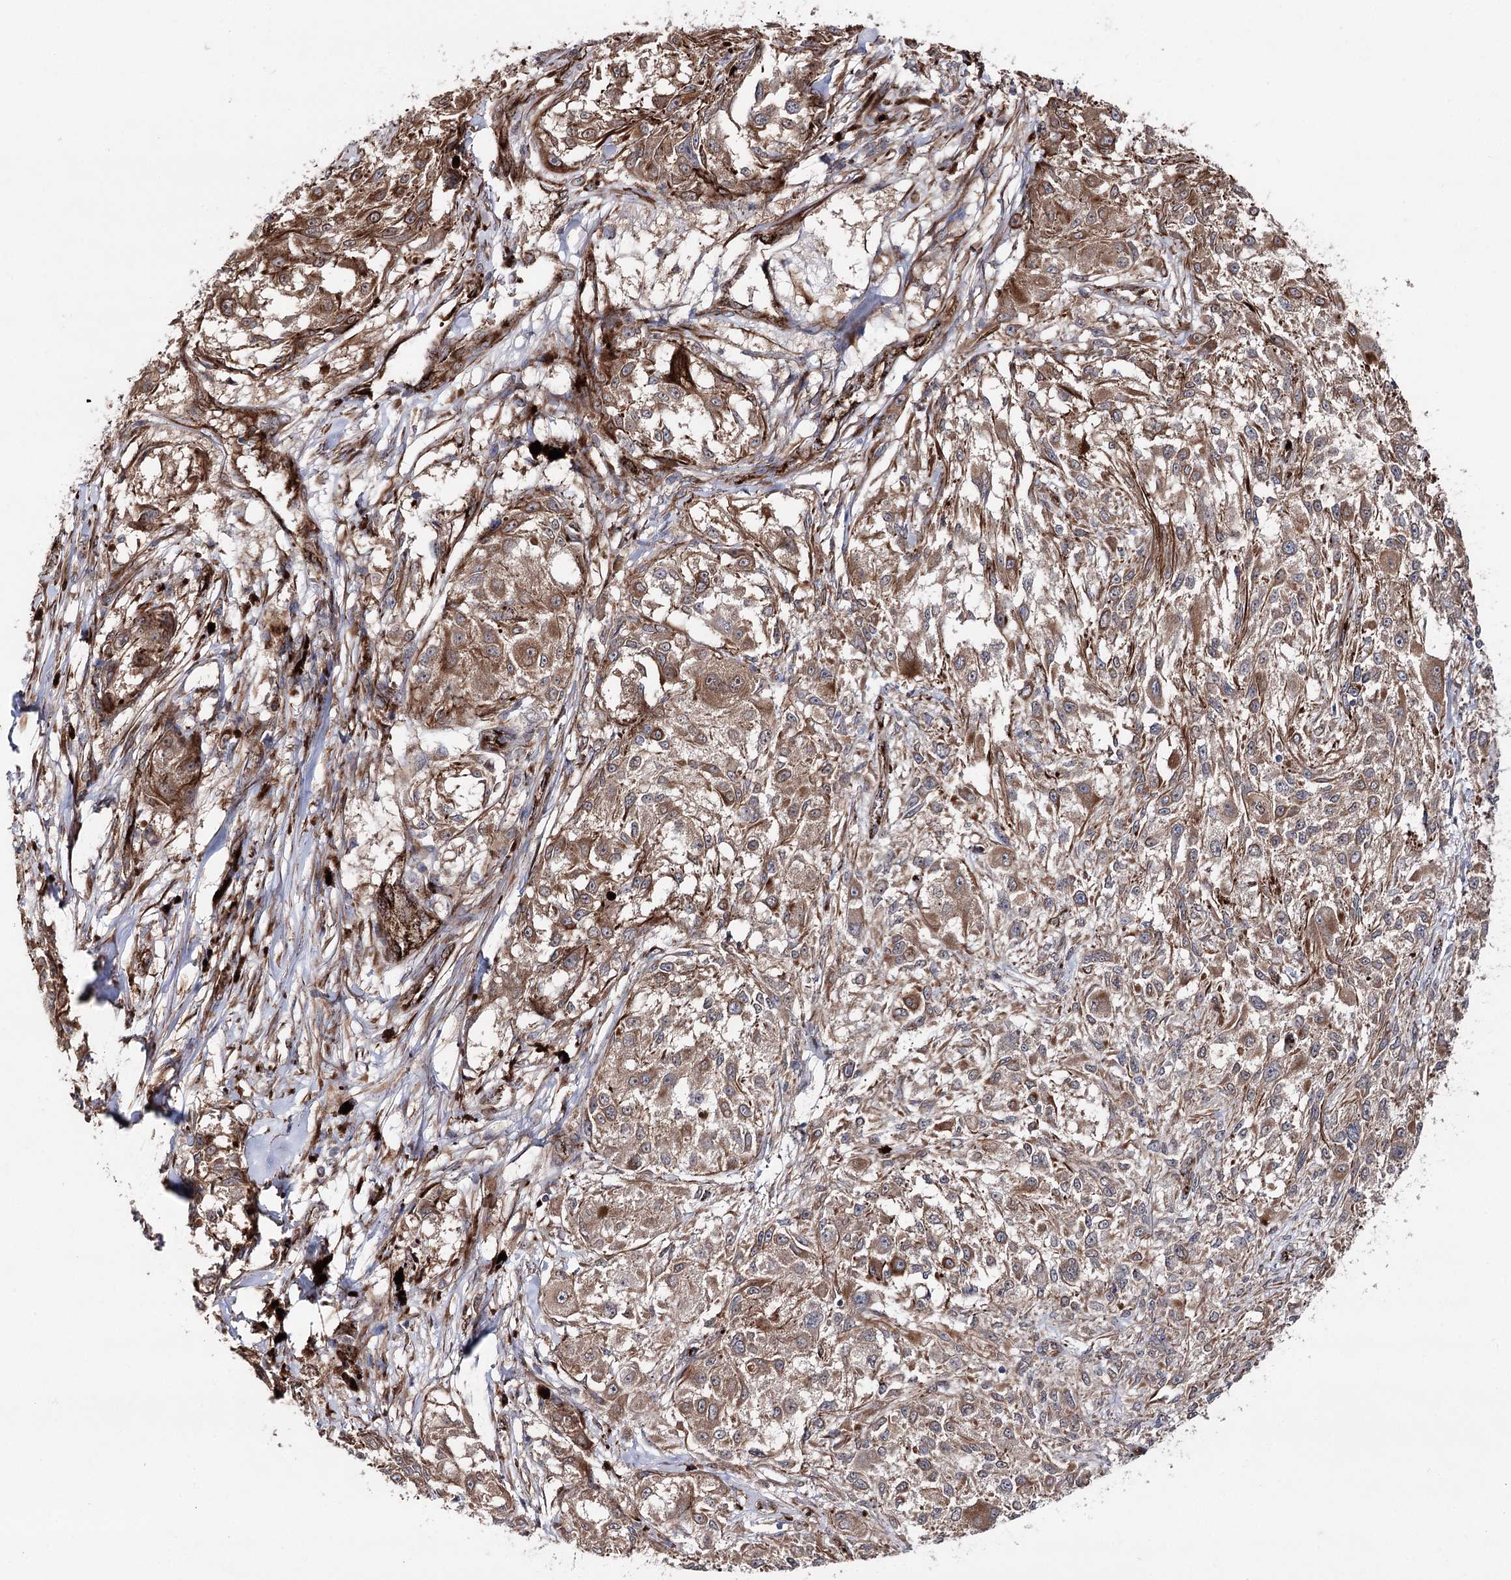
{"staining": {"intensity": "moderate", "quantity": ">75%", "location": "cytoplasmic/membranous"}, "tissue": "melanoma", "cell_type": "Tumor cells", "image_type": "cancer", "snomed": [{"axis": "morphology", "description": "Necrosis, NOS"}, {"axis": "morphology", "description": "Malignant melanoma, NOS"}, {"axis": "topography", "description": "Skin"}], "caption": "Immunohistochemical staining of malignant melanoma exhibits medium levels of moderate cytoplasmic/membranous protein expression in approximately >75% of tumor cells. (DAB = brown stain, brightfield microscopy at high magnification).", "gene": "MIB1", "patient": {"sex": "female", "age": 87}}